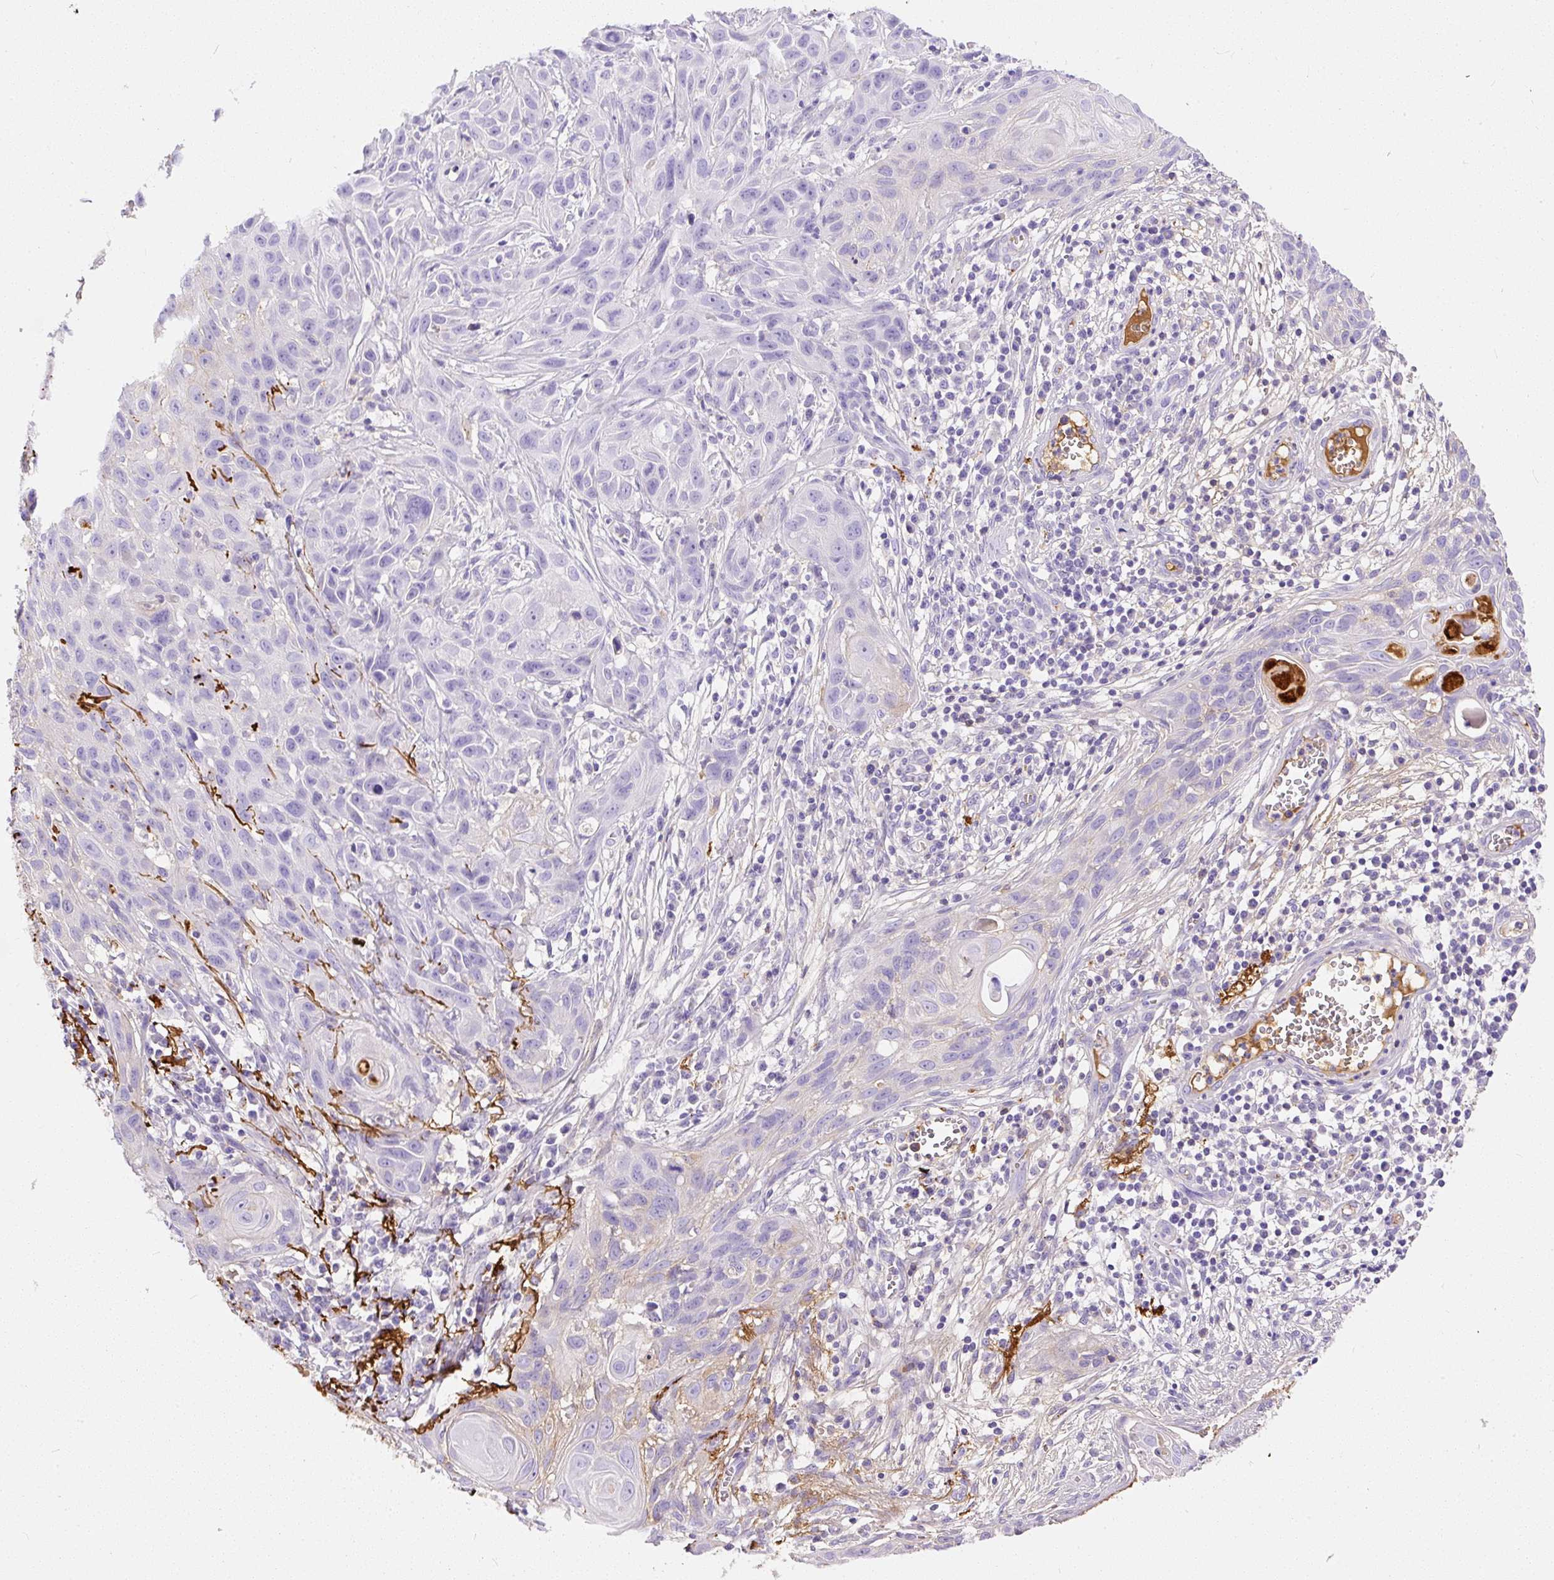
{"staining": {"intensity": "negative", "quantity": "none", "location": "none"}, "tissue": "skin cancer", "cell_type": "Tumor cells", "image_type": "cancer", "snomed": [{"axis": "morphology", "description": "Squamous cell carcinoma, NOS"}, {"axis": "topography", "description": "Skin"}, {"axis": "topography", "description": "Vulva"}], "caption": "An immunohistochemistry (IHC) image of skin squamous cell carcinoma is shown. There is no staining in tumor cells of skin squamous cell carcinoma. The staining is performed using DAB (3,3'-diaminobenzidine) brown chromogen with nuclei counter-stained in using hematoxylin.", "gene": "APCS", "patient": {"sex": "female", "age": 83}}